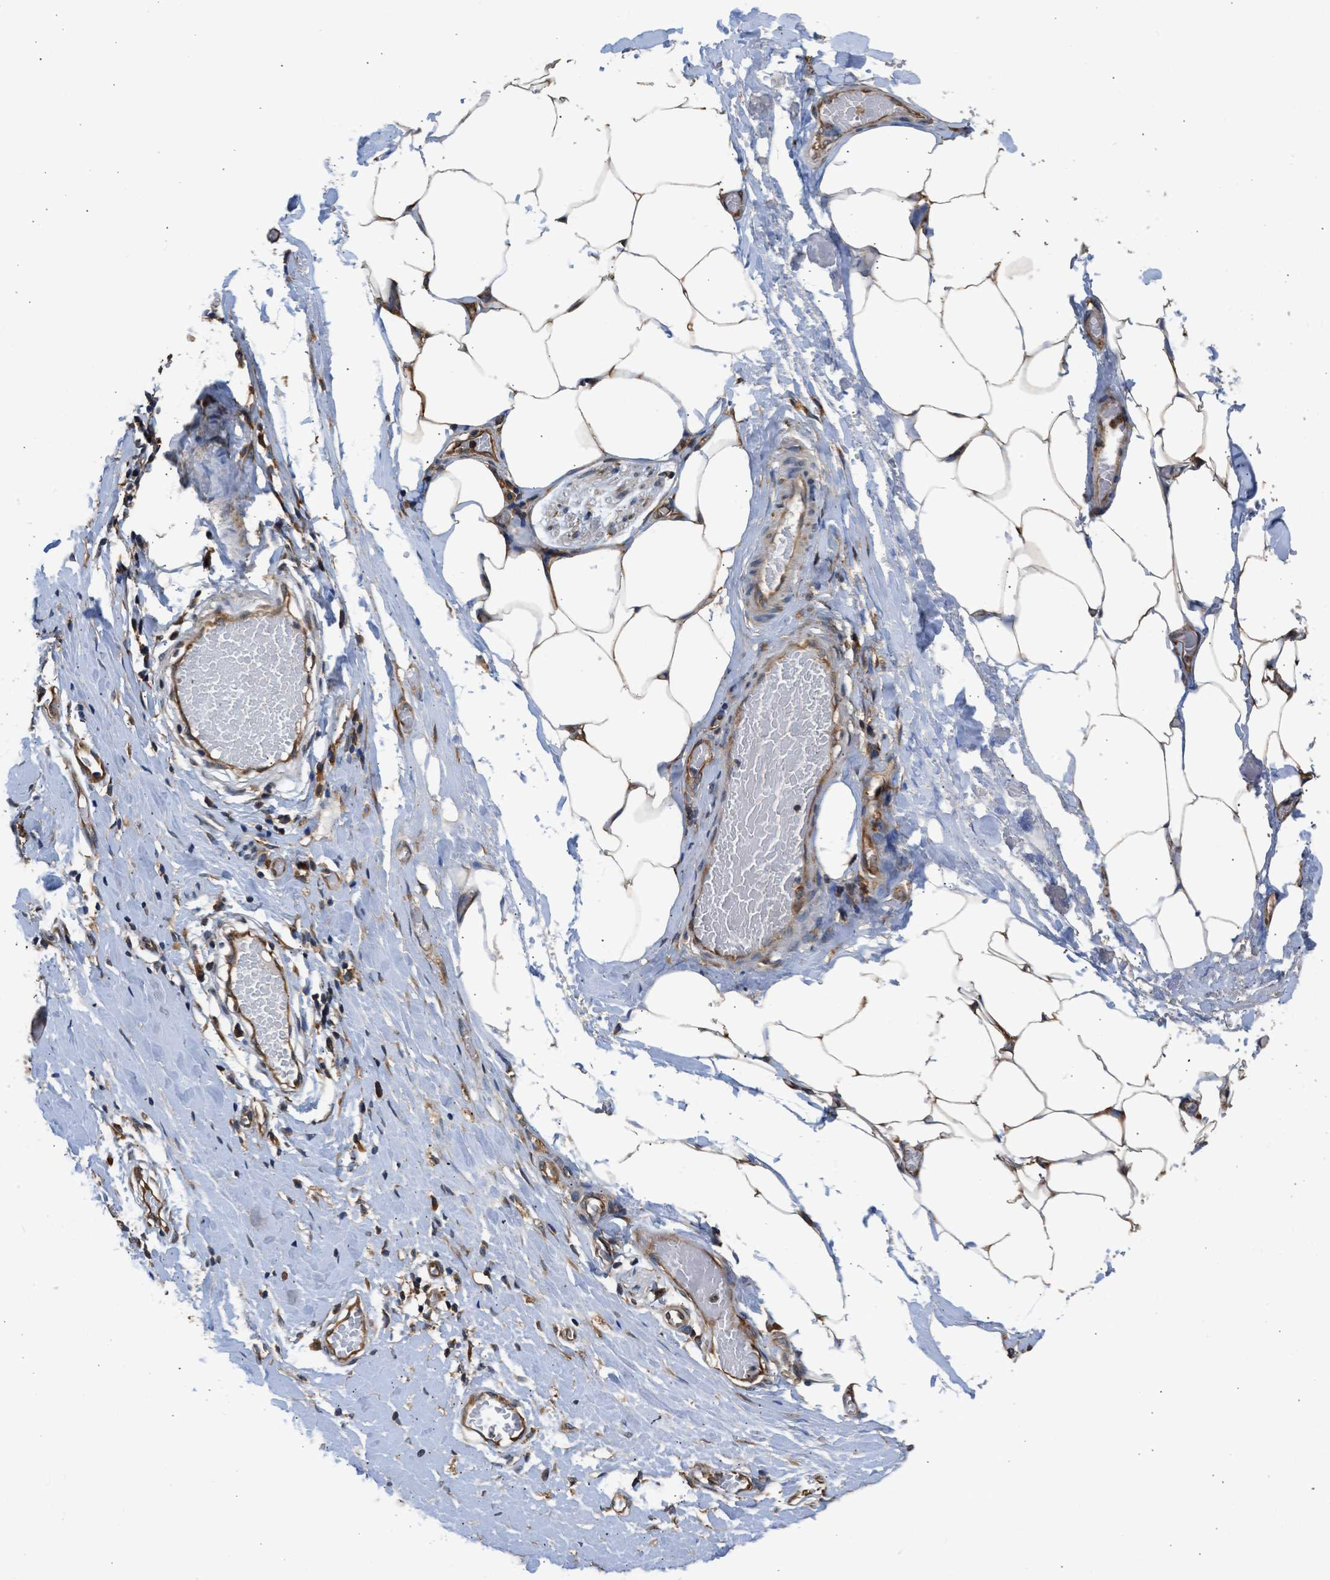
{"staining": {"intensity": "moderate", "quantity": ">75%", "location": "cytoplasmic/membranous"}, "tissue": "adipose tissue", "cell_type": "Adipocytes", "image_type": "normal", "snomed": [{"axis": "morphology", "description": "Normal tissue, NOS"}, {"axis": "morphology", "description": "Adenocarcinoma, NOS"}, {"axis": "topography", "description": "Colon"}, {"axis": "topography", "description": "Peripheral nerve tissue"}], "caption": "Brown immunohistochemical staining in unremarkable adipose tissue demonstrates moderate cytoplasmic/membranous staining in about >75% of adipocytes.", "gene": "SLC36A4", "patient": {"sex": "male", "age": 14}}